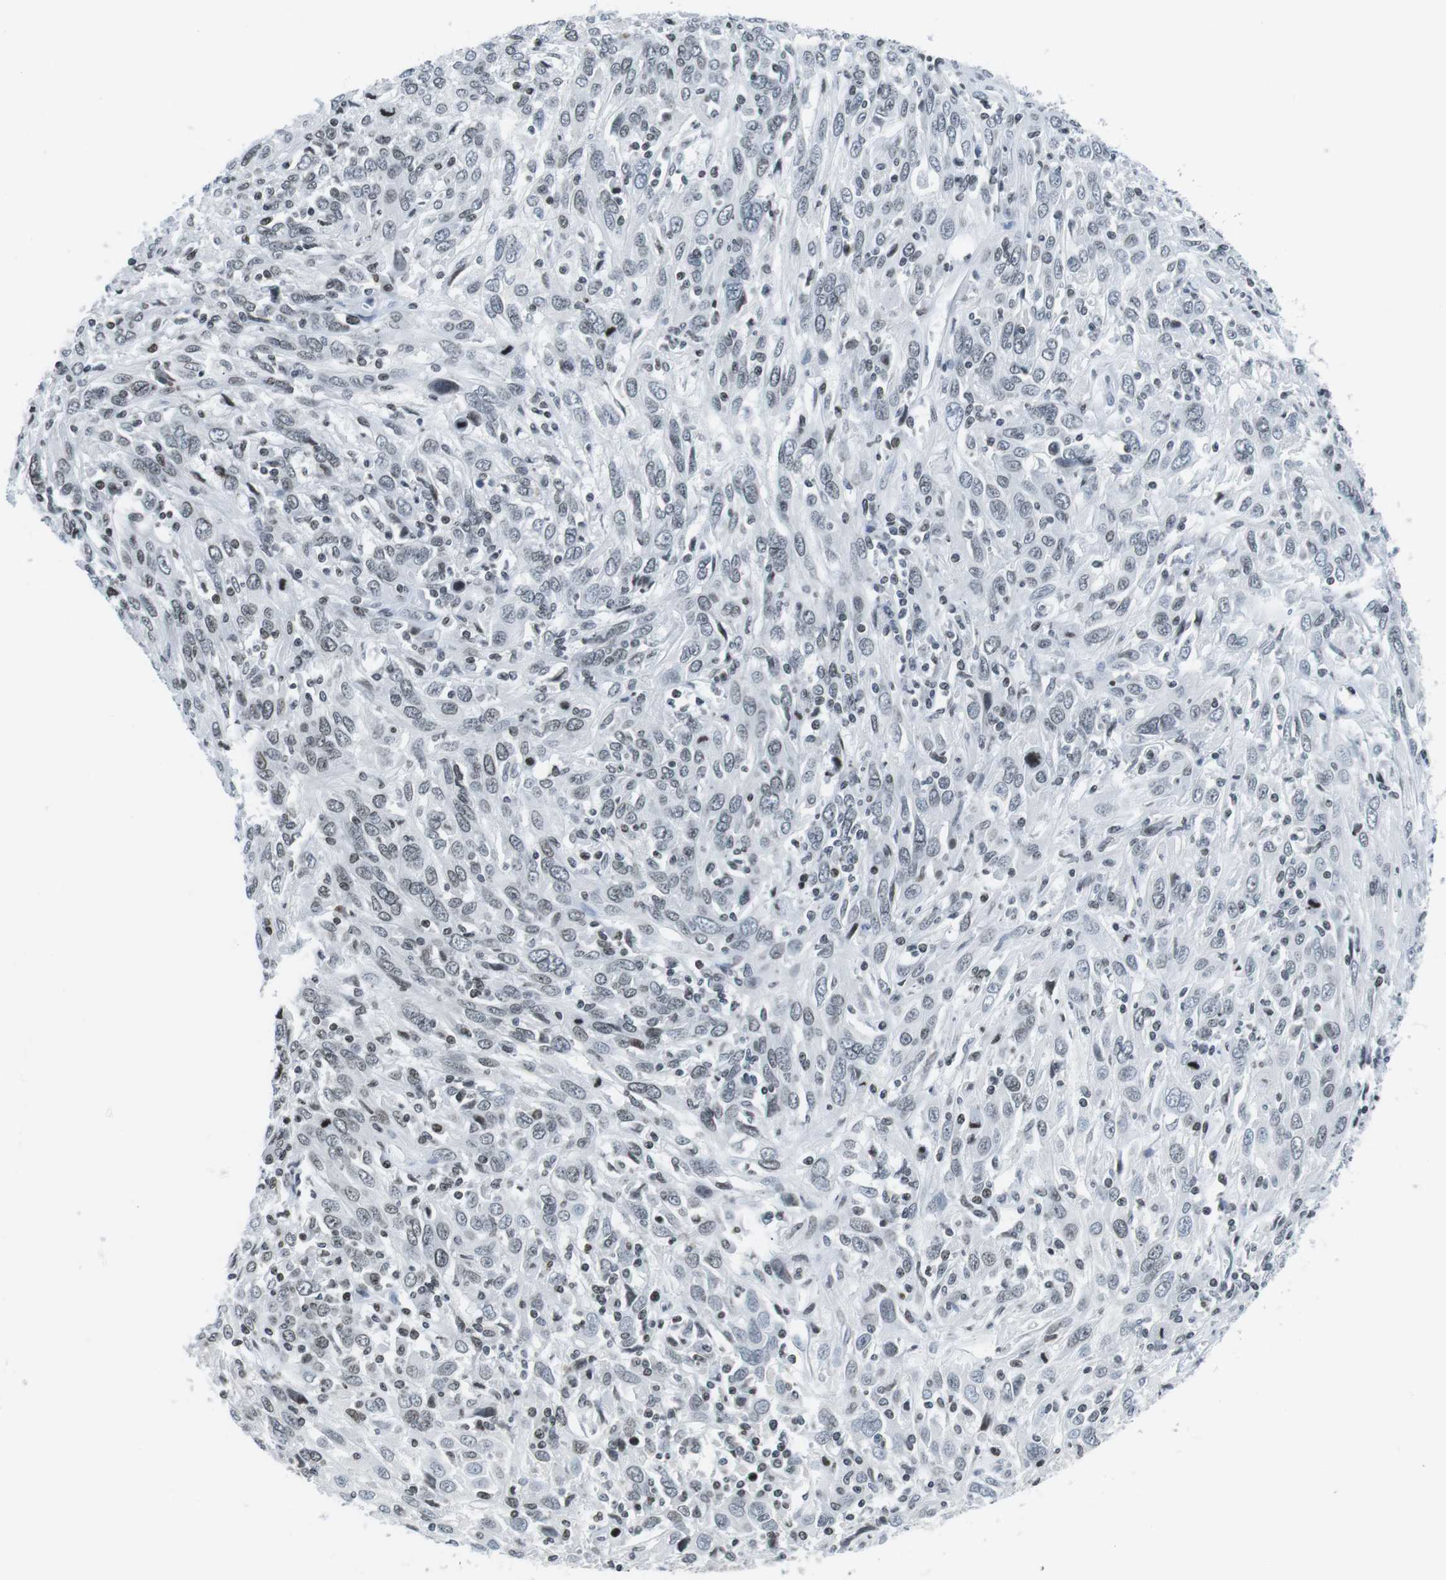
{"staining": {"intensity": "weak", "quantity": "<25%", "location": "nuclear"}, "tissue": "cervical cancer", "cell_type": "Tumor cells", "image_type": "cancer", "snomed": [{"axis": "morphology", "description": "Squamous cell carcinoma, NOS"}, {"axis": "topography", "description": "Cervix"}], "caption": "Protein analysis of squamous cell carcinoma (cervical) exhibits no significant positivity in tumor cells.", "gene": "E2F2", "patient": {"sex": "female", "age": 46}}